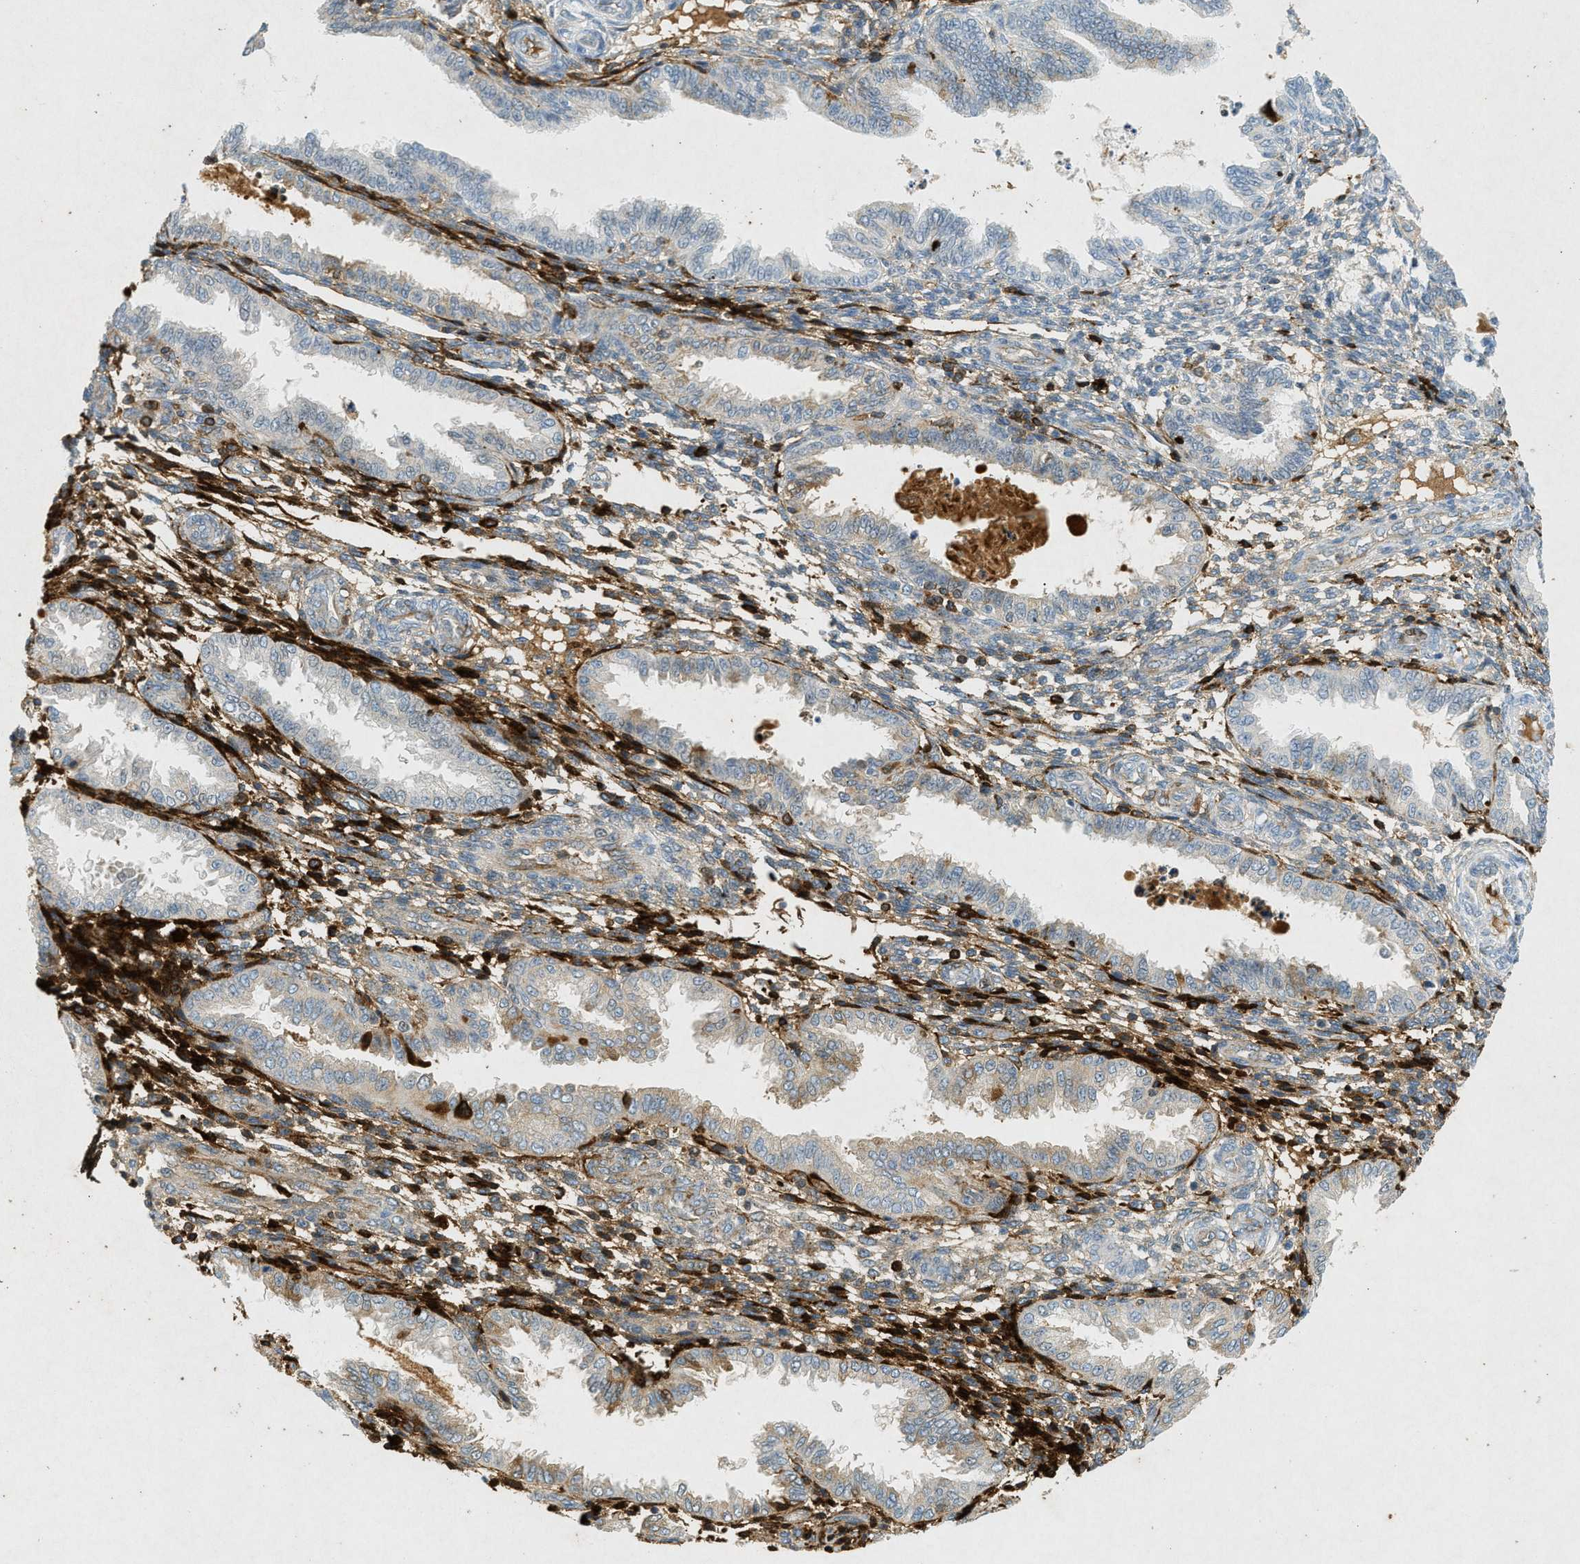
{"staining": {"intensity": "moderate", "quantity": ">75%", "location": "cytoplasmic/membranous"}, "tissue": "endometrium", "cell_type": "Cells in endometrial stroma", "image_type": "normal", "snomed": [{"axis": "morphology", "description": "Normal tissue, NOS"}, {"axis": "topography", "description": "Endometrium"}], "caption": "This is a photomicrograph of immunohistochemistry (IHC) staining of normal endometrium, which shows moderate staining in the cytoplasmic/membranous of cells in endometrial stroma.", "gene": "F2", "patient": {"sex": "female", "age": 33}}